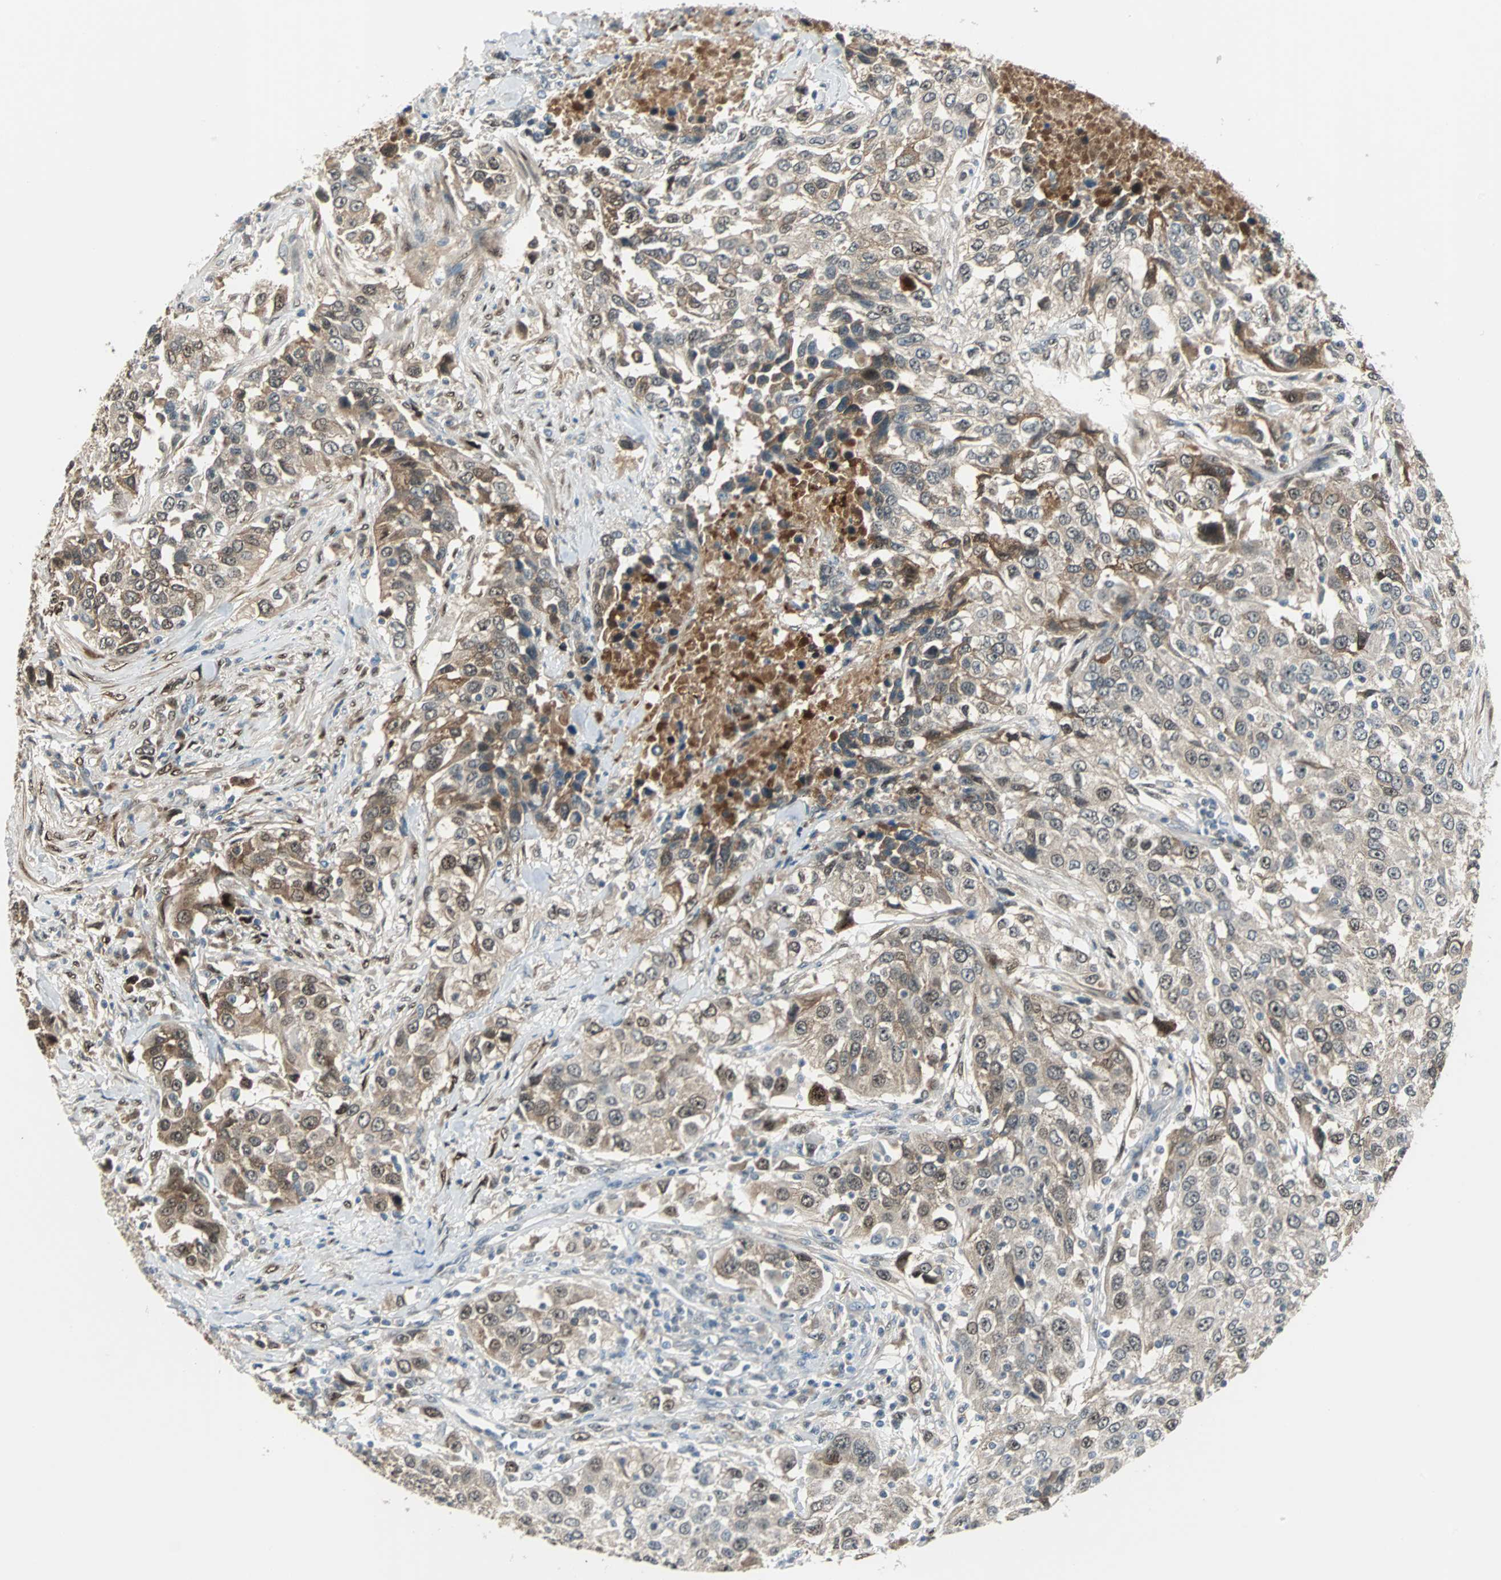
{"staining": {"intensity": "moderate", "quantity": ">75%", "location": "cytoplasmic/membranous,nuclear"}, "tissue": "urothelial cancer", "cell_type": "Tumor cells", "image_type": "cancer", "snomed": [{"axis": "morphology", "description": "Urothelial carcinoma, High grade"}, {"axis": "topography", "description": "Urinary bladder"}], "caption": "Urothelial carcinoma (high-grade) stained with DAB immunohistochemistry (IHC) demonstrates medium levels of moderate cytoplasmic/membranous and nuclear positivity in approximately >75% of tumor cells.", "gene": "FHL2", "patient": {"sex": "female", "age": 80}}